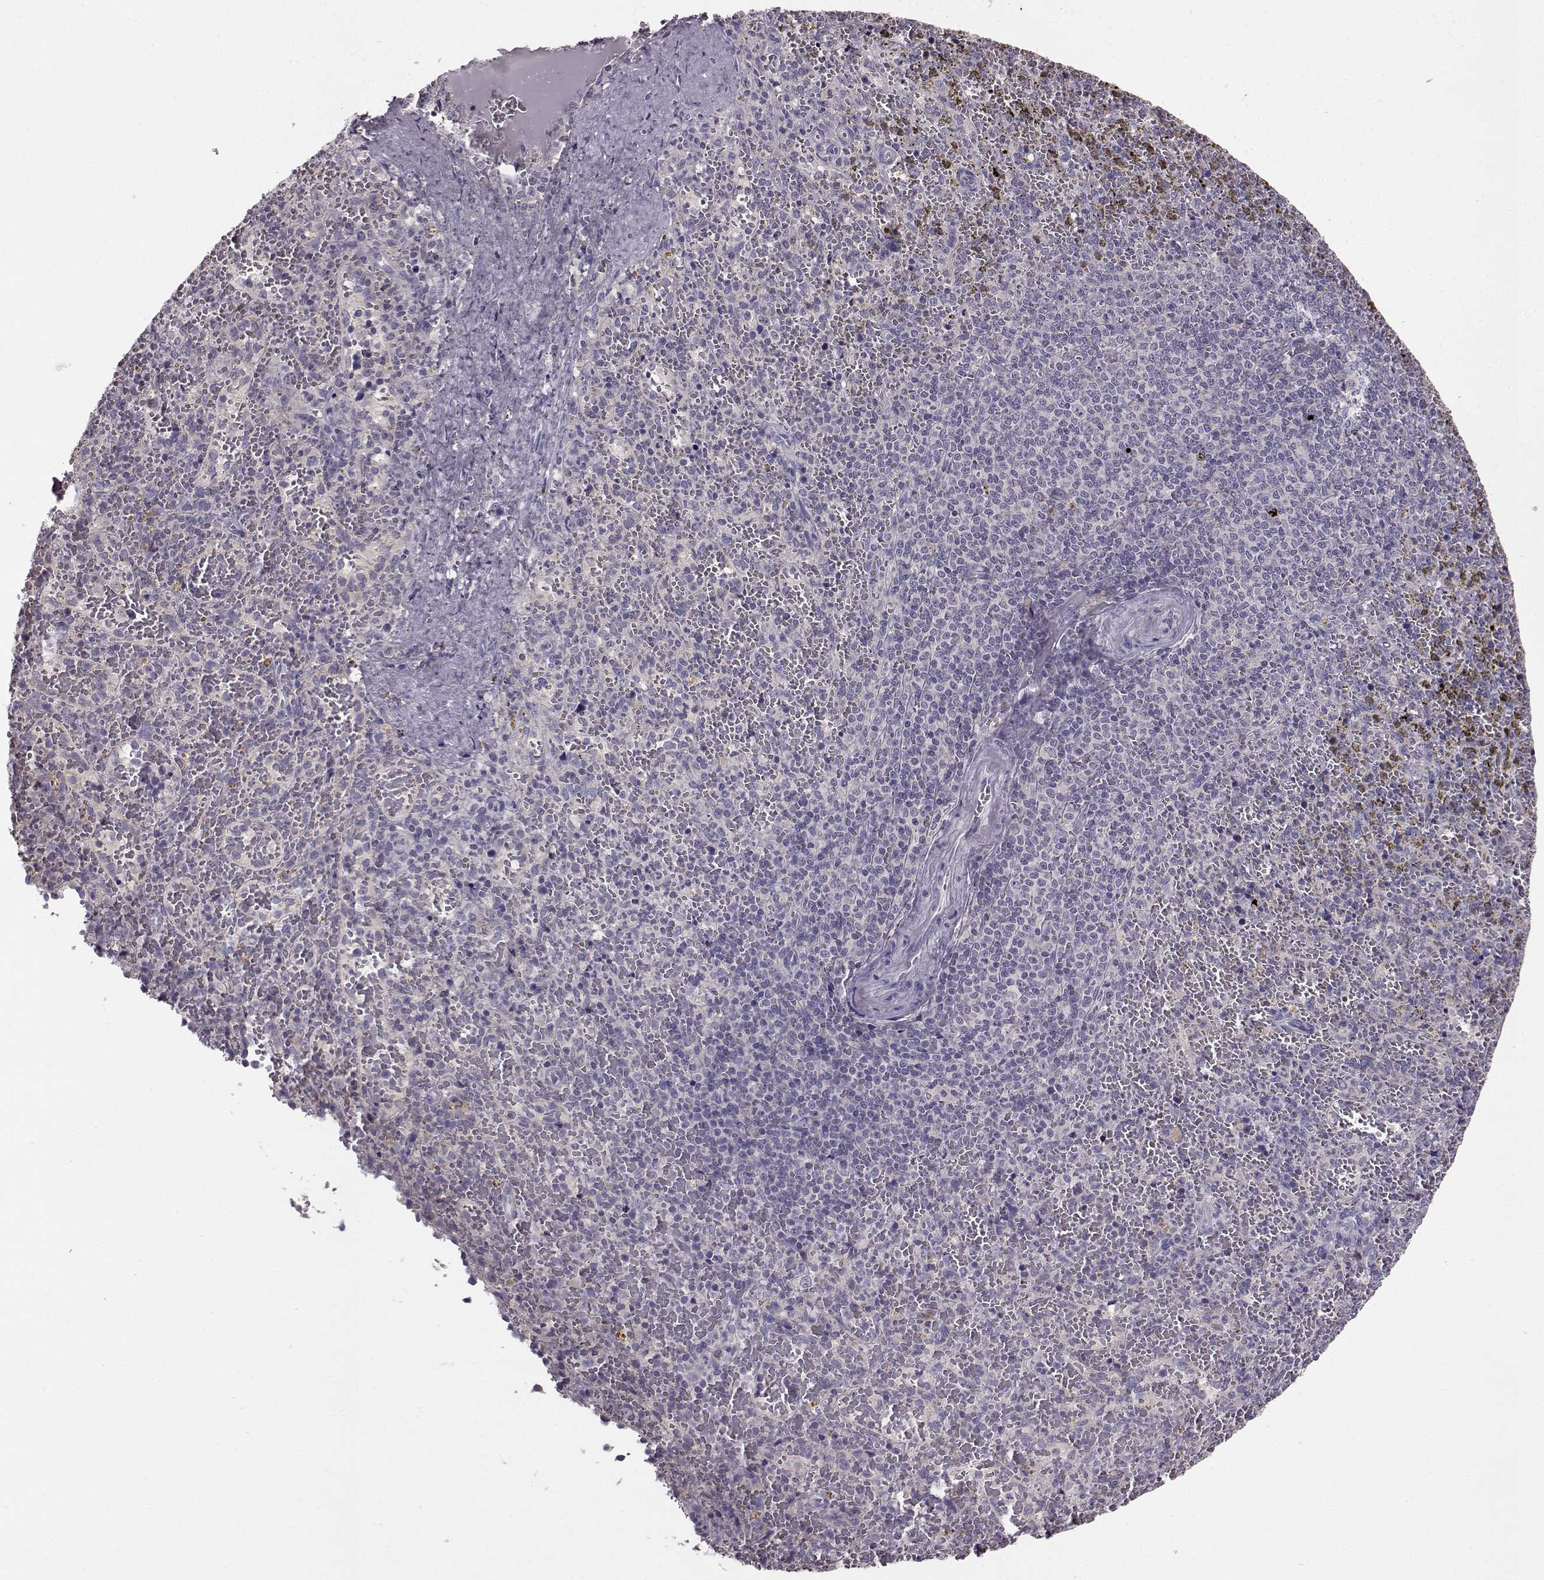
{"staining": {"intensity": "negative", "quantity": "none", "location": "none"}, "tissue": "spleen", "cell_type": "Cells in red pulp", "image_type": "normal", "snomed": [{"axis": "morphology", "description": "Normal tissue, NOS"}, {"axis": "topography", "description": "Spleen"}], "caption": "Cells in red pulp are negative for brown protein staining in benign spleen. Nuclei are stained in blue.", "gene": "ADGRG2", "patient": {"sex": "female", "age": 50}}